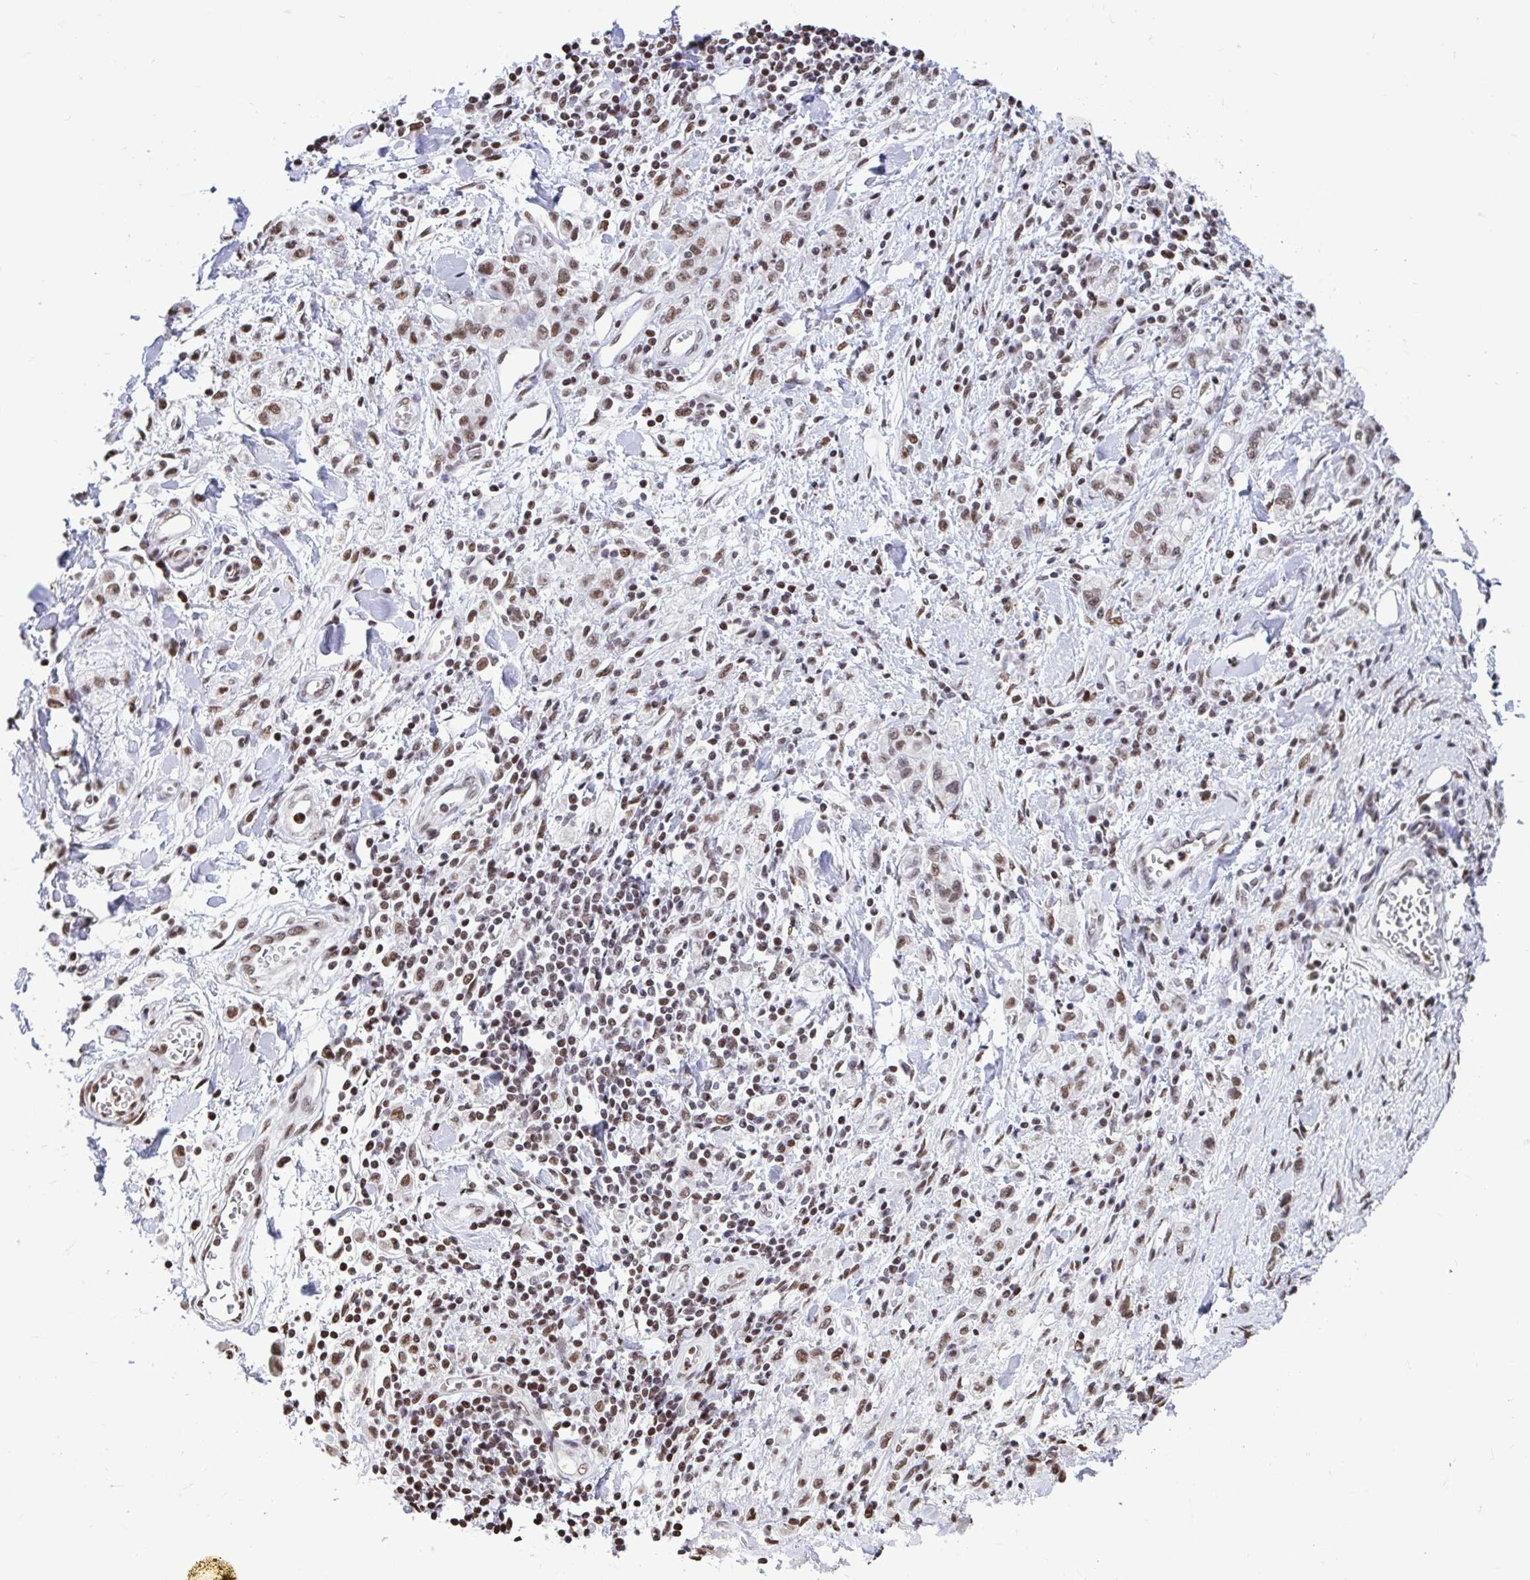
{"staining": {"intensity": "moderate", "quantity": ">75%", "location": "nuclear"}, "tissue": "stomach cancer", "cell_type": "Tumor cells", "image_type": "cancer", "snomed": [{"axis": "morphology", "description": "Adenocarcinoma, NOS"}, {"axis": "topography", "description": "Stomach"}], "caption": "A histopathology image of adenocarcinoma (stomach) stained for a protein displays moderate nuclear brown staining in tumor cells.", "gene": "HNRNPDL", "patient": {"sex": "male", "age": 77}}